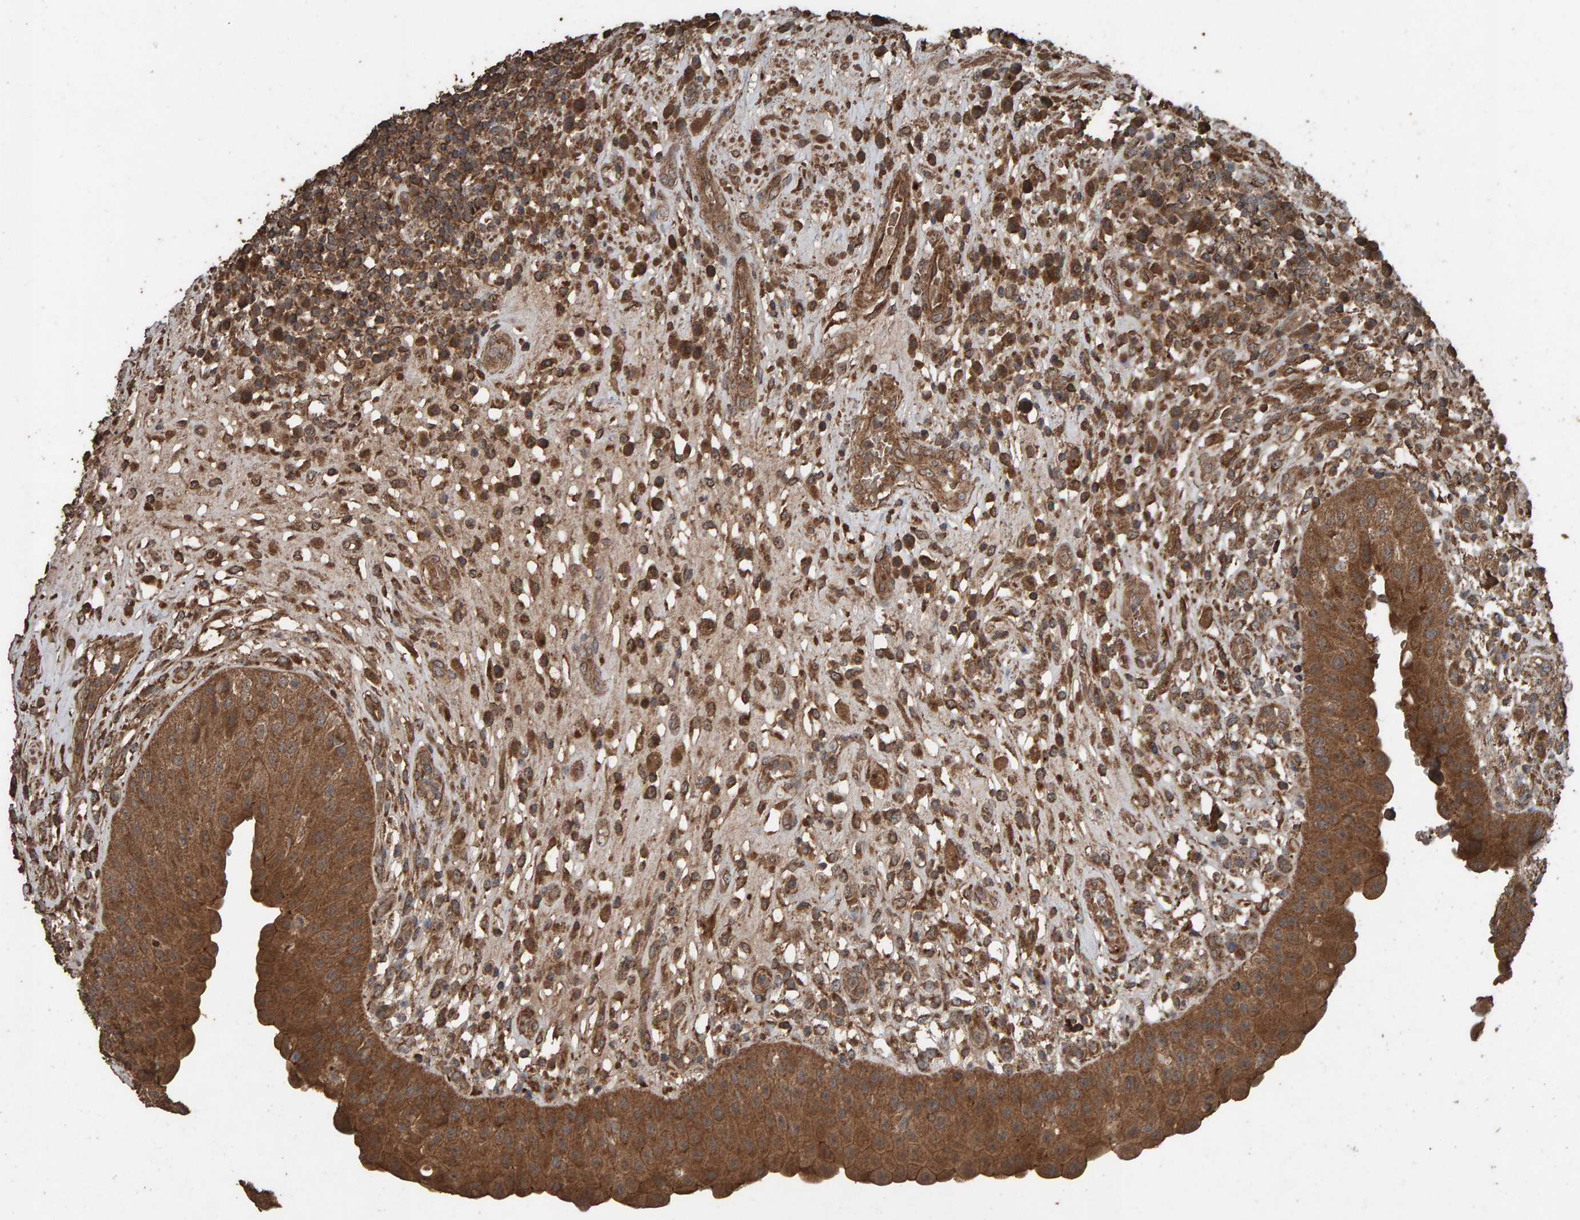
{"staining": {"intensity": "moderate", "quantity": ">75%", "location": "cytoplasmic/membranous"}, "tissue": "urinary bladder", "cell_type": "Urothelial cells", "image_type": "normal", "snomed": [{"axis": "morphology", "description": "Normal tissue, NOS"}, {"axis": "topography", "description": "Urinary bladder"}], "caption": "IHC (DAB (3,3'-diaminobenzidine)) staining of unremarkable human urinary bladder exhibits moderate cytoplasmic/membranous protein expression in about >75% of urothelial cells.", "gene": "DUS1L", "patient": {"sex": "female", "age": 62}}